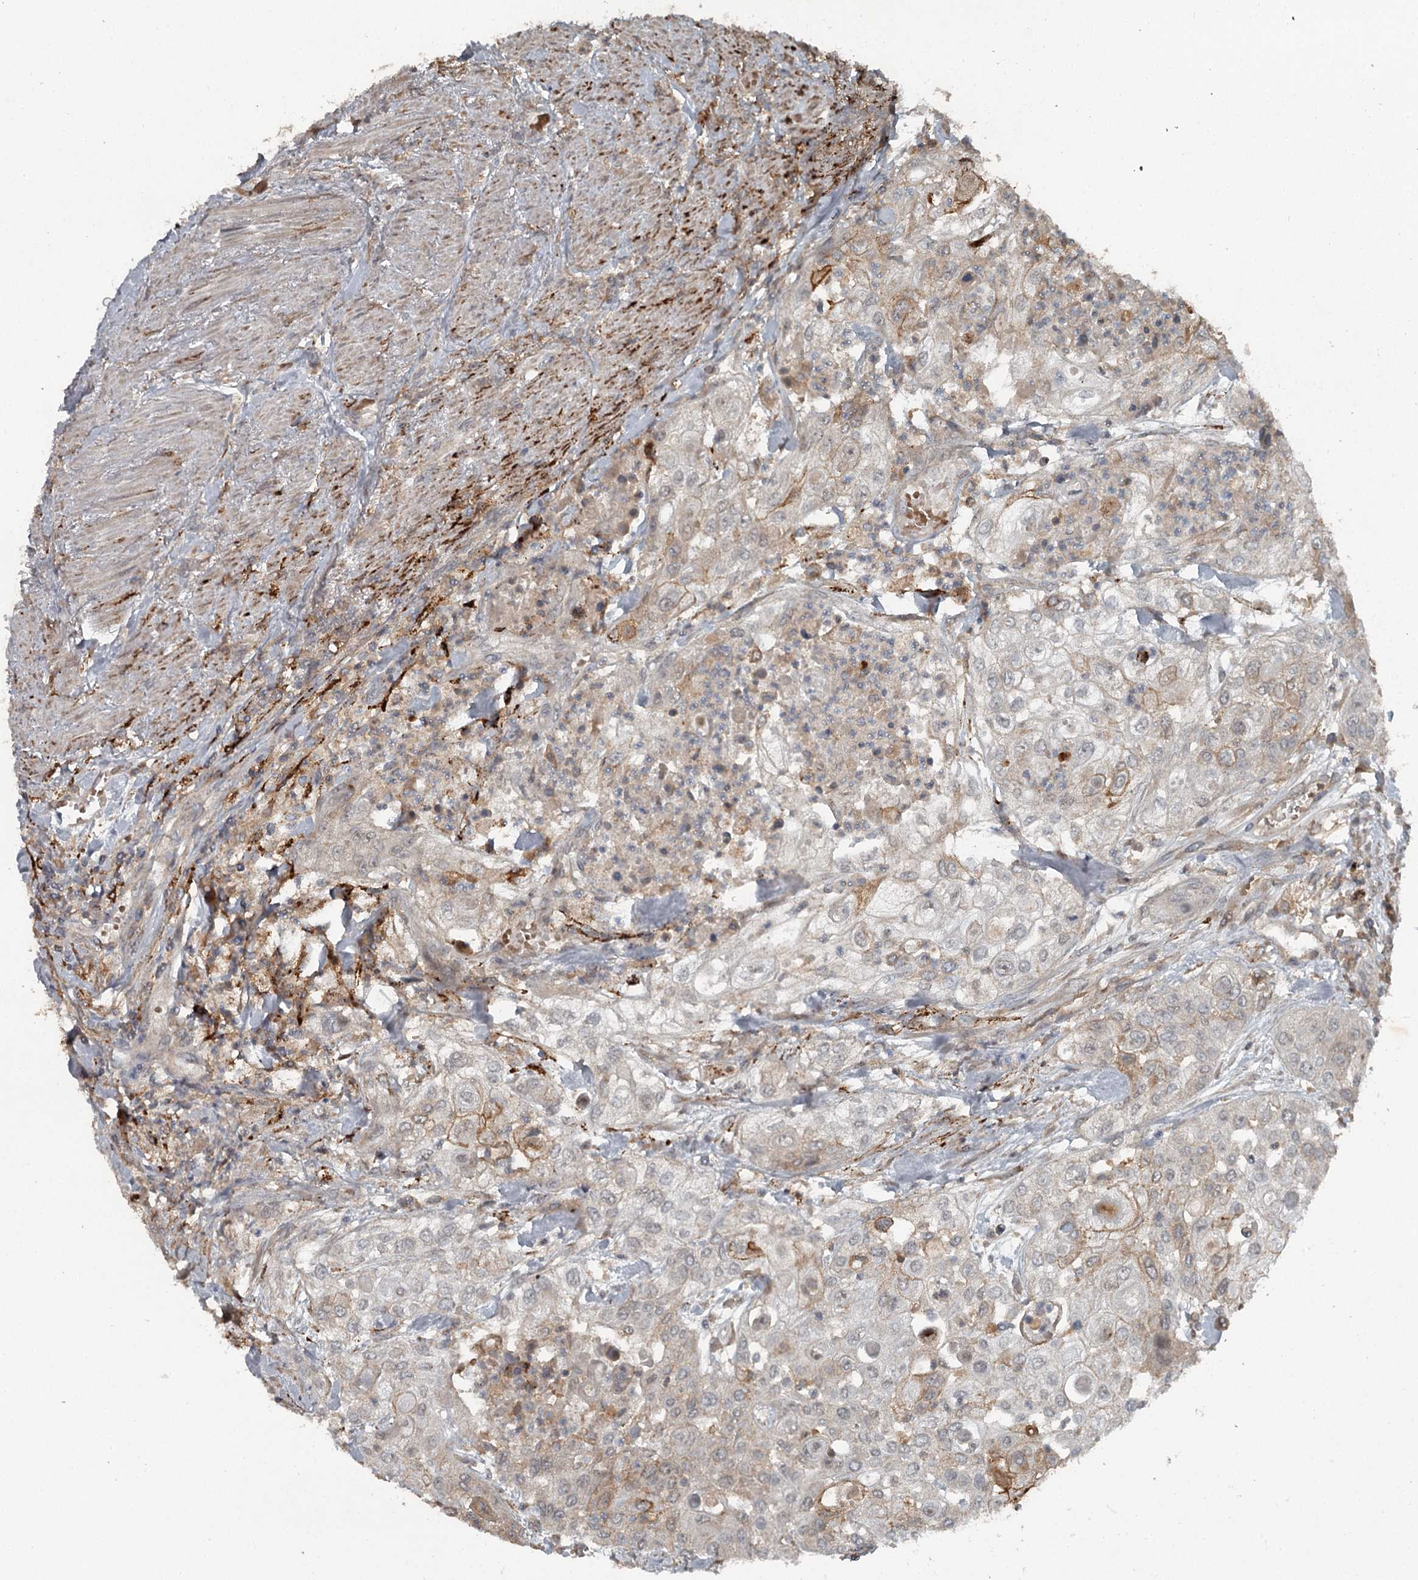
{"staining": {"intensity": "moderate", "quantity": "<25%", "location": "cytoplasmic/membranous"}, "tissue": "urothelial cancer", "cell_type": "Tumor cells", "image_type": "cancer", "snomed": [{"axis": "morphology", "description": "Urothelial carcinoma, High grade"}, {"axis": "topography", "description": "Urinary bladder"}], "caption": "High-power microscopy captured an immunohistochemistry (IHC) micrograph of high-grade urothelial carcinoma, revealing moderate cytoplasmic/membranous staining in about <25% of tumor cells. (Stains: DAB (3,3'-diaminobenzidine) in brown, nuclei in blue, Microscopy: brightfield microscopy at high magnification).", "gene": "SLC39A8", "patient": {"sex": "female", "age": 79}}